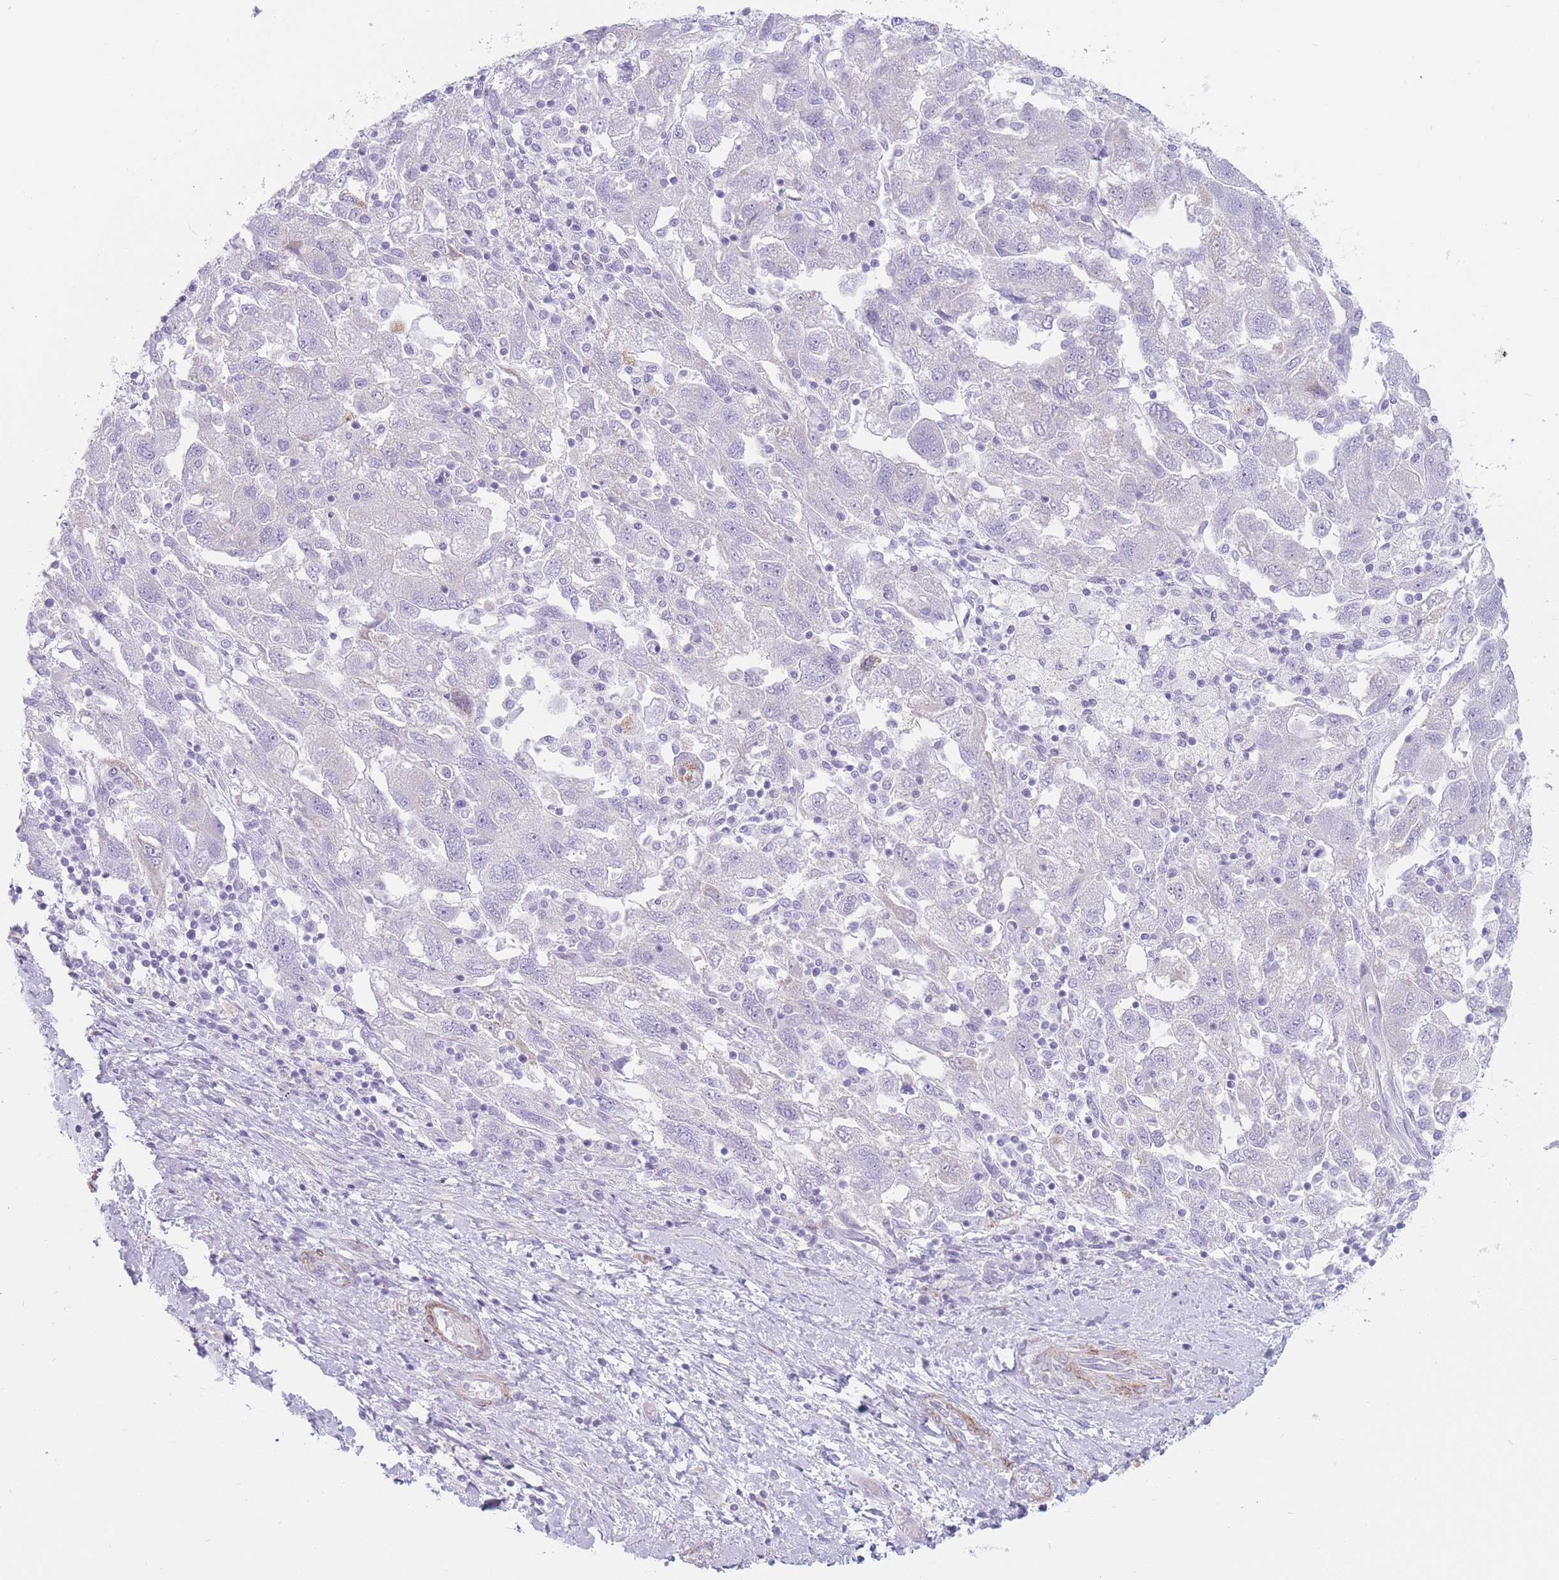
{"staining": {"intensity": "negative", "quantity": "none", "location": "none"}, "tissue": "ovarian cancer", "cell_type": "Tumor cells", "image_type": "cancer", "snomed": [{"axis": "morphology", "description": "Carcinoma, NOS"}, {"axis": "morphology", "description": "Cystadenocarcinoma, serous, NOS"}, {"axis": "topography", "description": "Ovary"}], "caption": "A high-resolution photomicrograph shows IHC staining of ovarian cancer (serous cystadenocarcinoma), which shows no significant expression in tumor cells.", "gene": "IFNA6", "patient": {"sex": "female", "age": 69}}